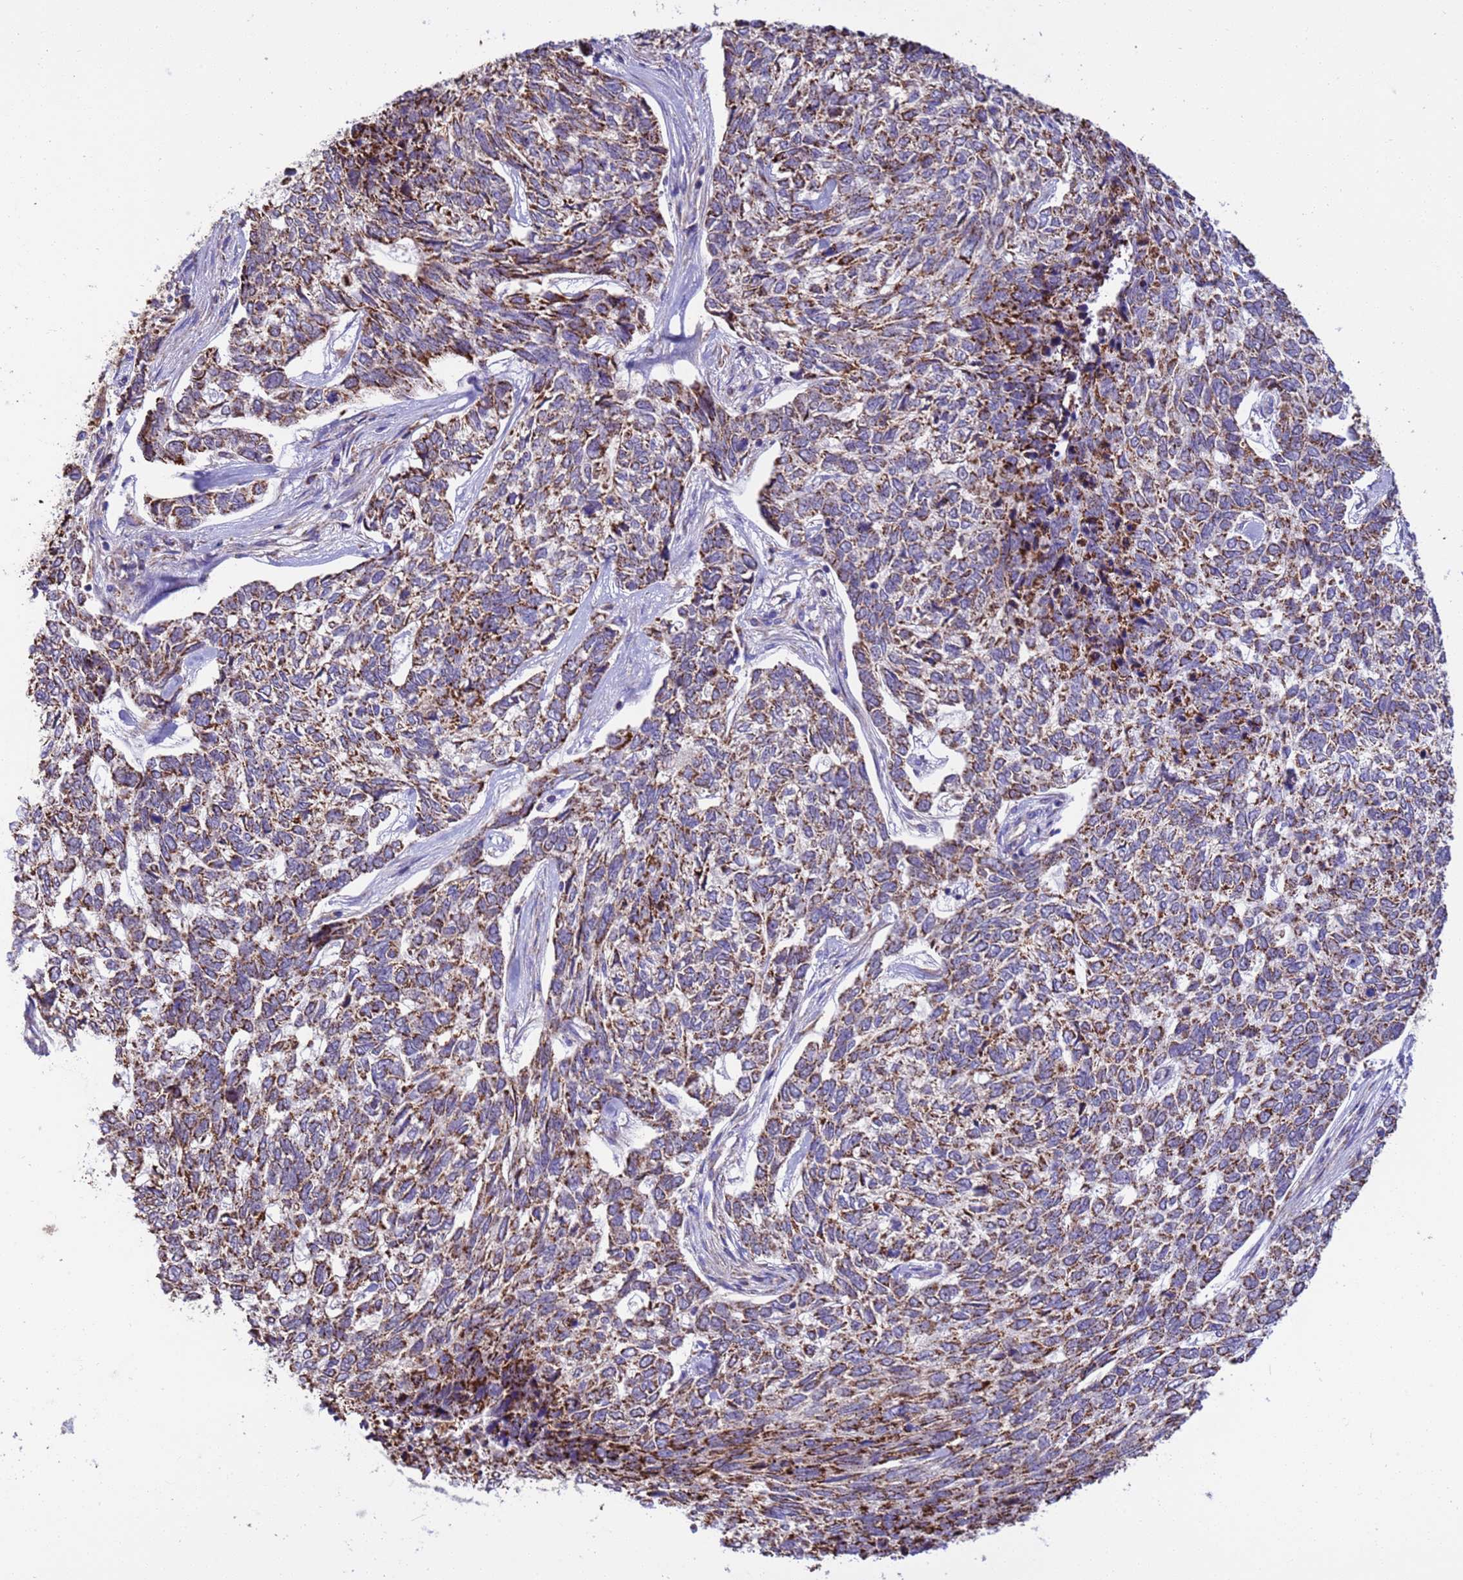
{"staining": {"intensity": "strong", "quantity": "25%-75%", "location": "cytoplasmic/membranous"}, "tissue": "skin cancer", "cell_type": "Tumor cells", "image_type": "cancer", "snomed": [{"axis": "morphology", "description": "Basal cell carcinoma"}, {"axis": "topography", "description": "Skin"}], "caption": "A high amount of strong cytoplasmic/membranous positivity is seen in about 25%-75% of tumor cells in skin cancer tissue.", "gene": "RNF165", "patient": {"sex": "female", "age": 65}}